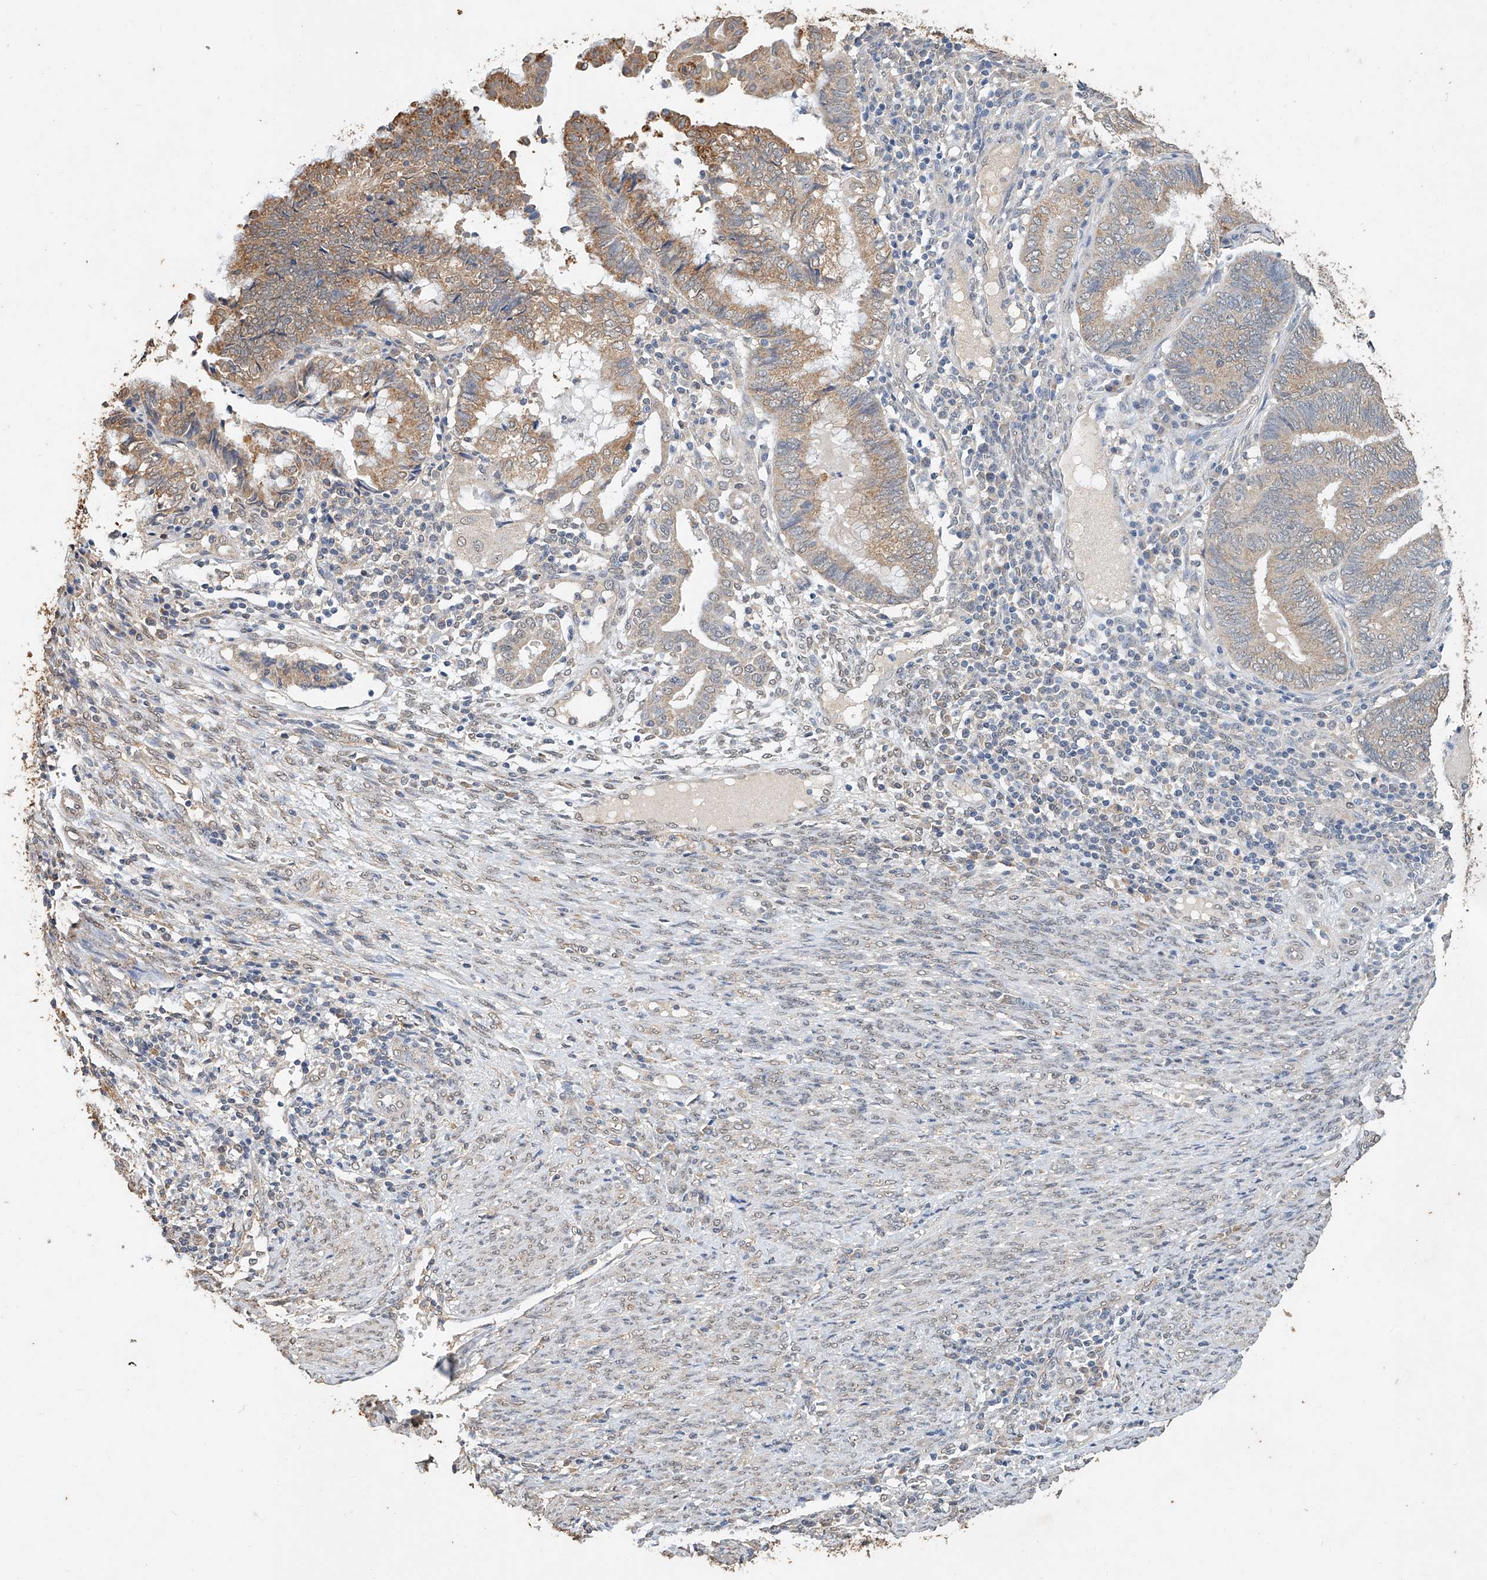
{"staining": {"intensity": "moderate", "quantity": ">75%", "location": "cytoplasmic/membranous"}, "tissue": "endometrial cancer", "cell_type": "Tumor cells", "image_type": "cancer", "snomed": [{"axis": "morphology", "description": "Adenocarcinoma, NOS"}, {"axis": "topography", "description": "Uterus"}, {"axis": "topography", "description": "Endometrium"}], "caption": "Tumor cells reveal medium levels of moderate cytoplasmic/membranous expression in about >75% of cells in human endometrial cancer (adenocarcinoma).", "gene": "CERS4", "patient": {"sex": "female", "age": 70}}